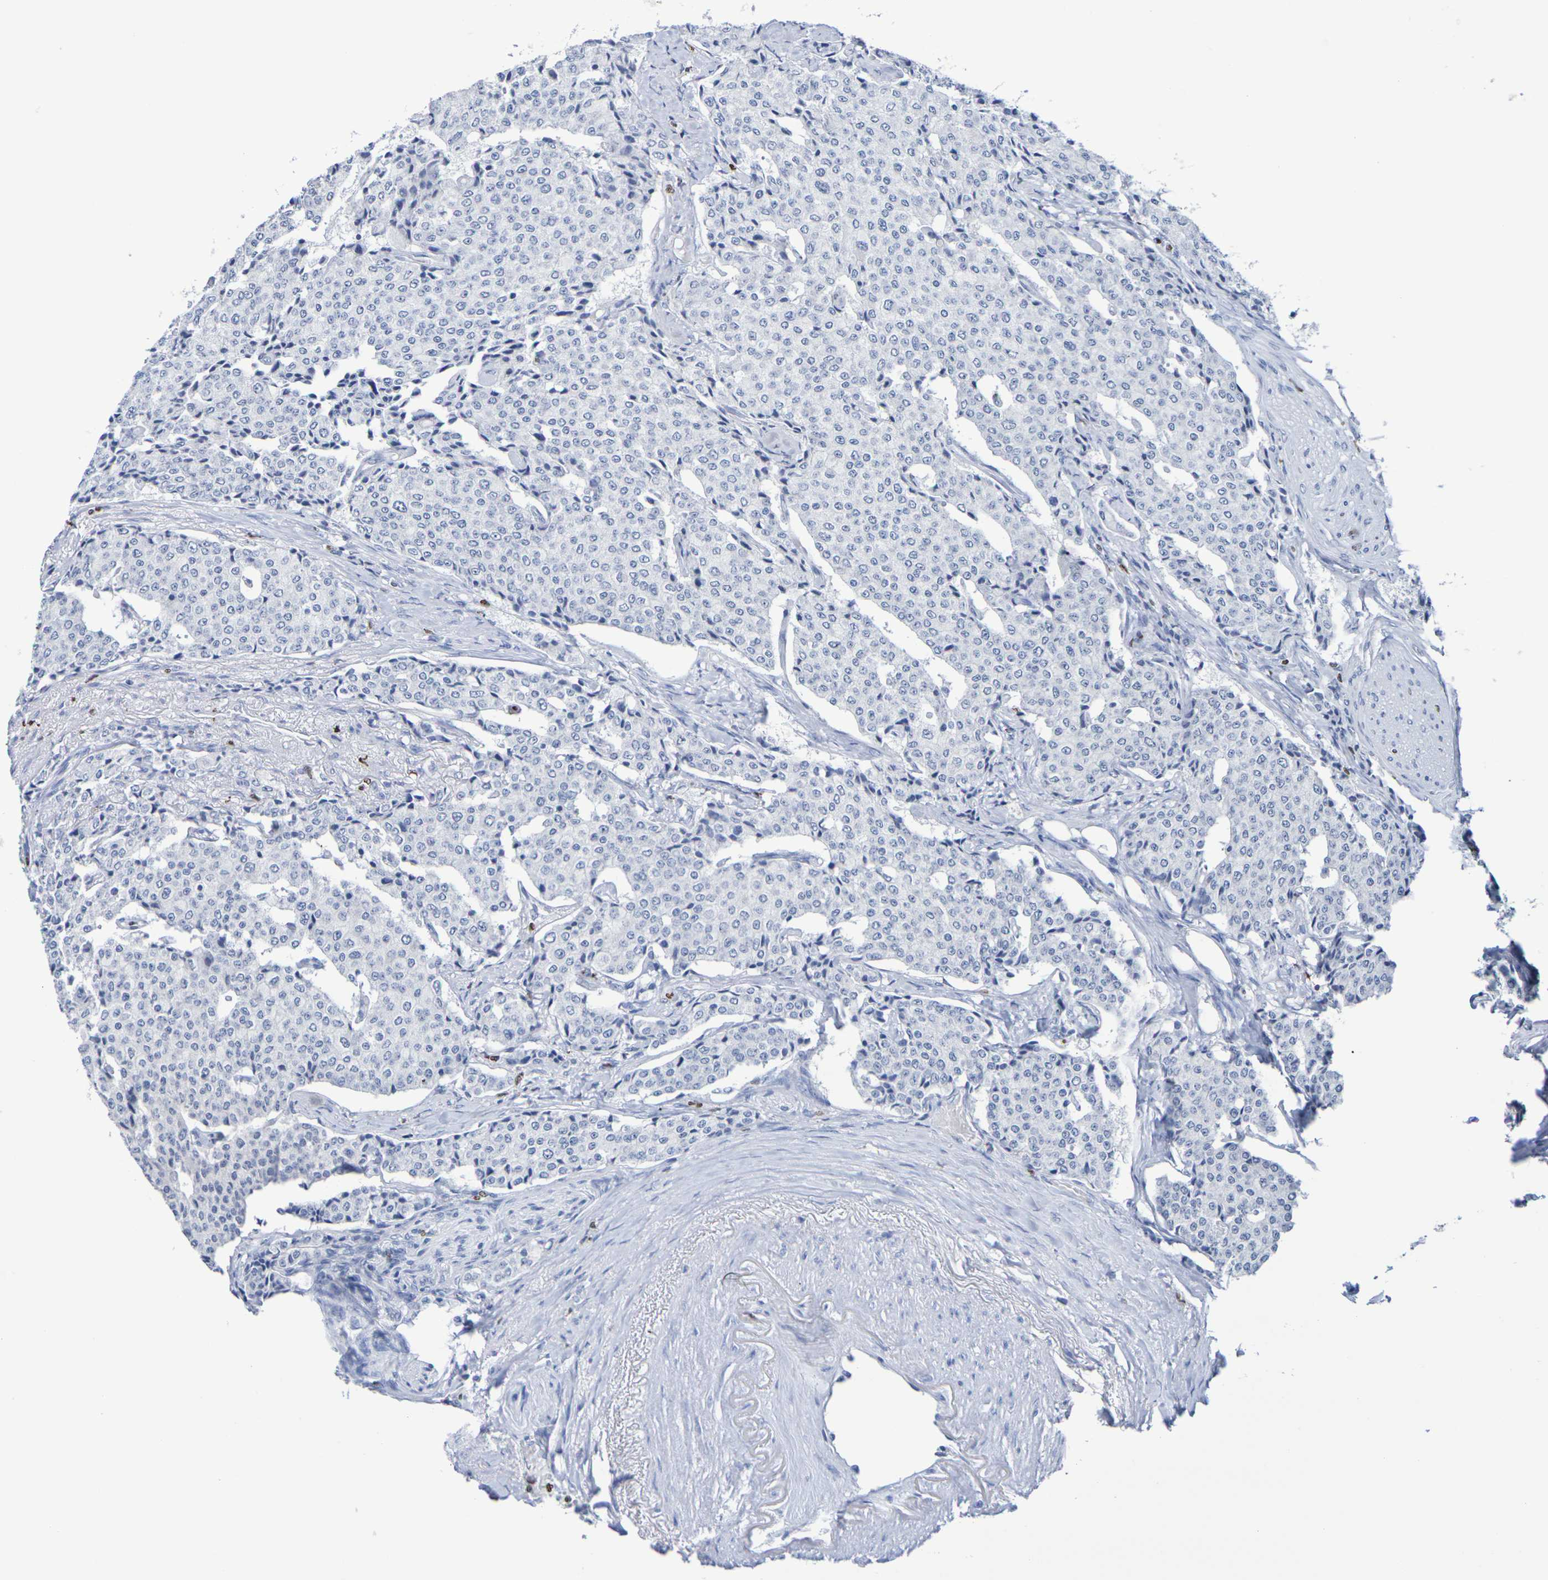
{"staining": {"intensity": "negative", "quantity": "none", "location": "none"}, "tissue": "carcinoid", "cell_type": "Tumor cells", "image_type": "cancer", "snomed": [{"axis": "morphology", "description": "Carcinoid, malignant, NOS"}, {"axis": "topography", "description": "Colon"}], "caption": "This is an immunohistochemistry (IHC) photomicrograph of human carcinoid (malignant). There is no staining in tumor cells.", "gene": "H1-5", "patient": {"sex": "female", "age": 61}}